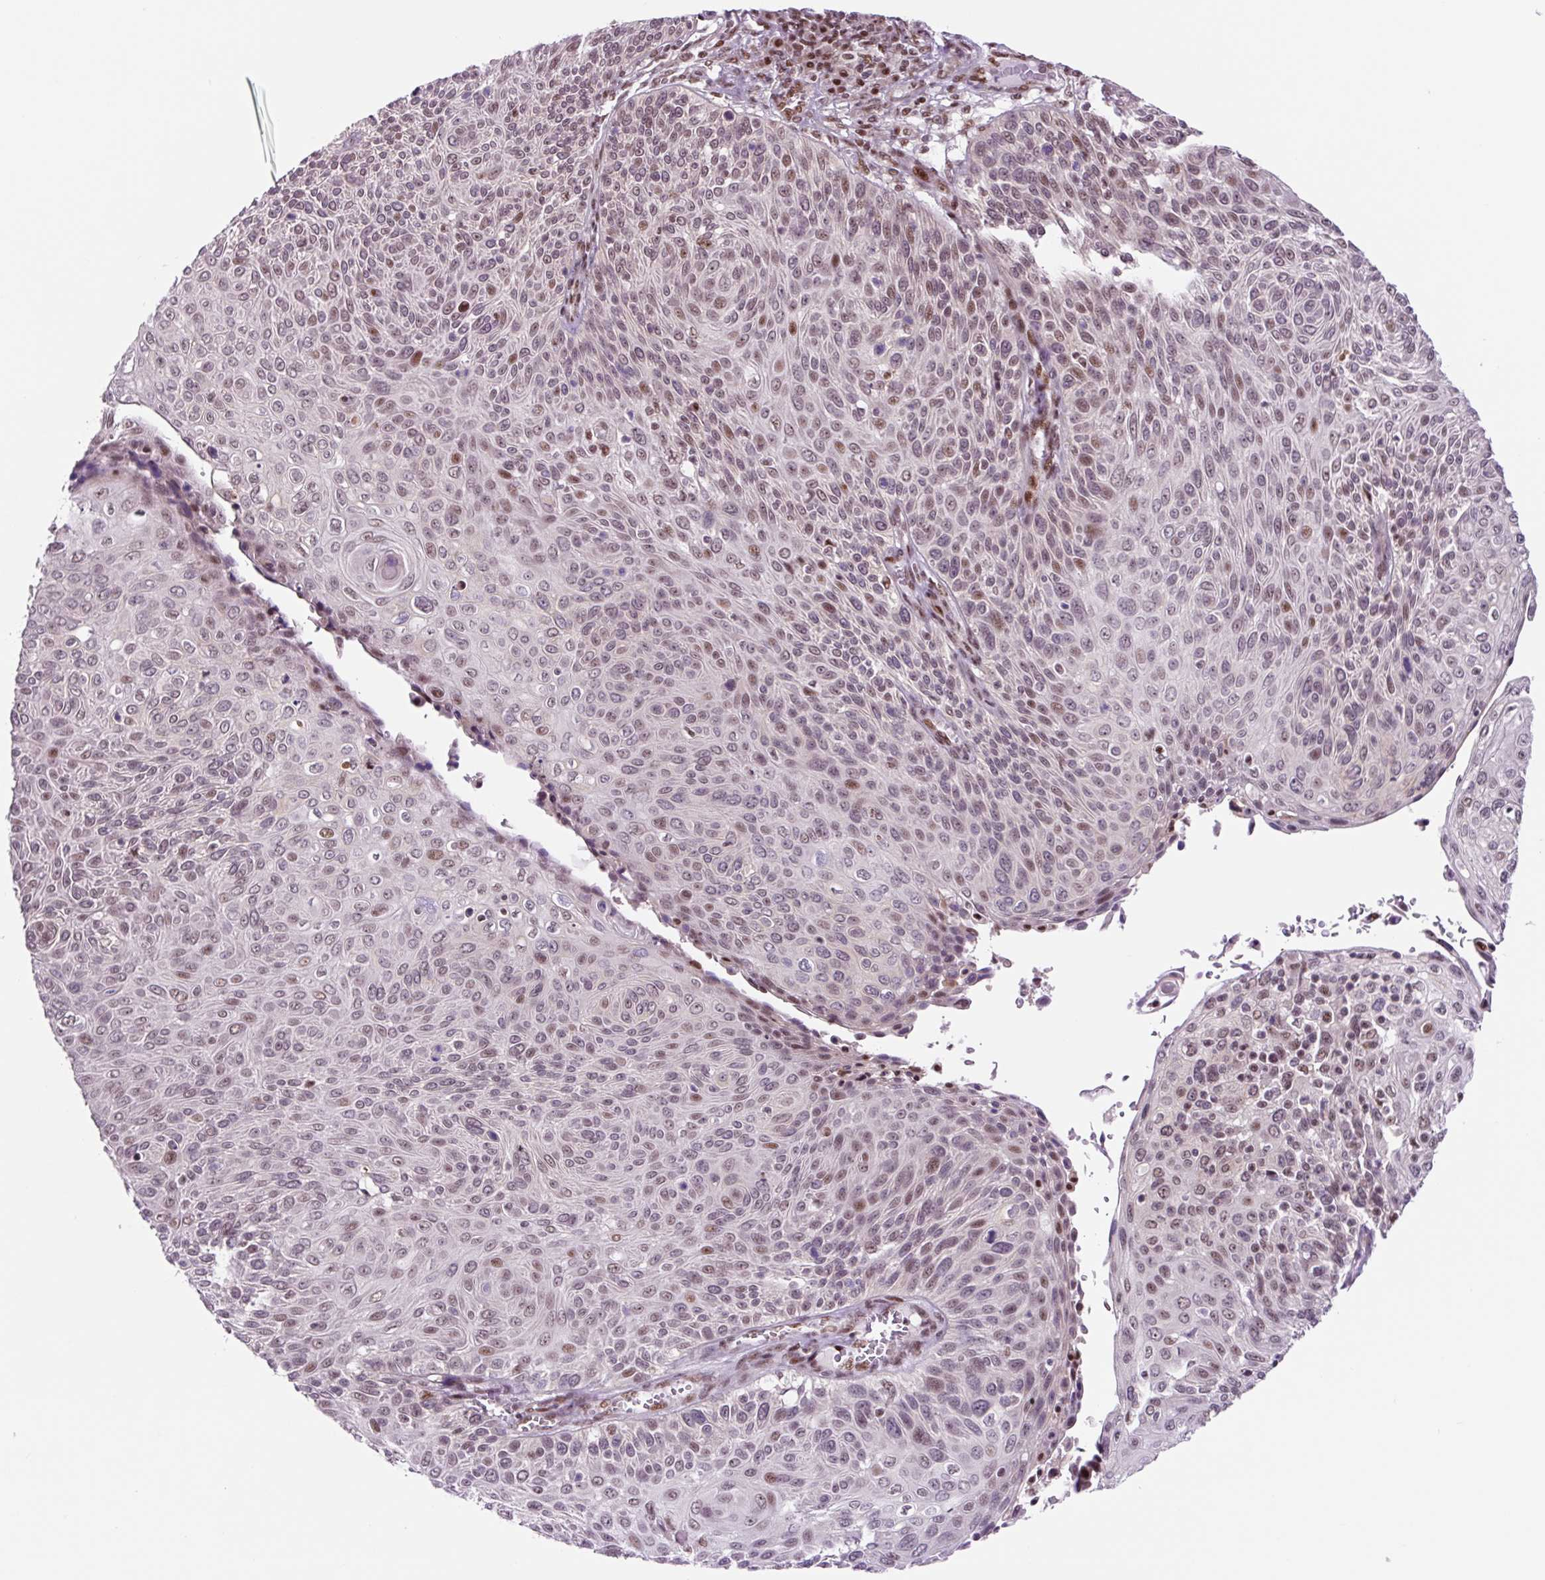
{"staining": {"intensity": "weak", "quantity": "25%-75%", "location": "nuclear"}, "tissue": "cervical cancer", "cell_type": "Tumor cells", "image_type": "cancer", "snomed": [{"axis": "morphology", "description": "Squamous cell carcinoma, NOS"}, {"axis": "topography", "description": "Cervix"}], "caption": "DAB immunohistochemical staining of cervical cancer (squamous cell carcinoma) shows weak nuclear protein positivity in about 25%-75% of tumor cells. Using DAB (3,3'-diaminobenzidine) (brown) and hematoxylin (blue) stains, captured at high magnification using brightfield microscopy.", "gene": "TAF1A", "patient": {"sex": "female", "age": 31}}